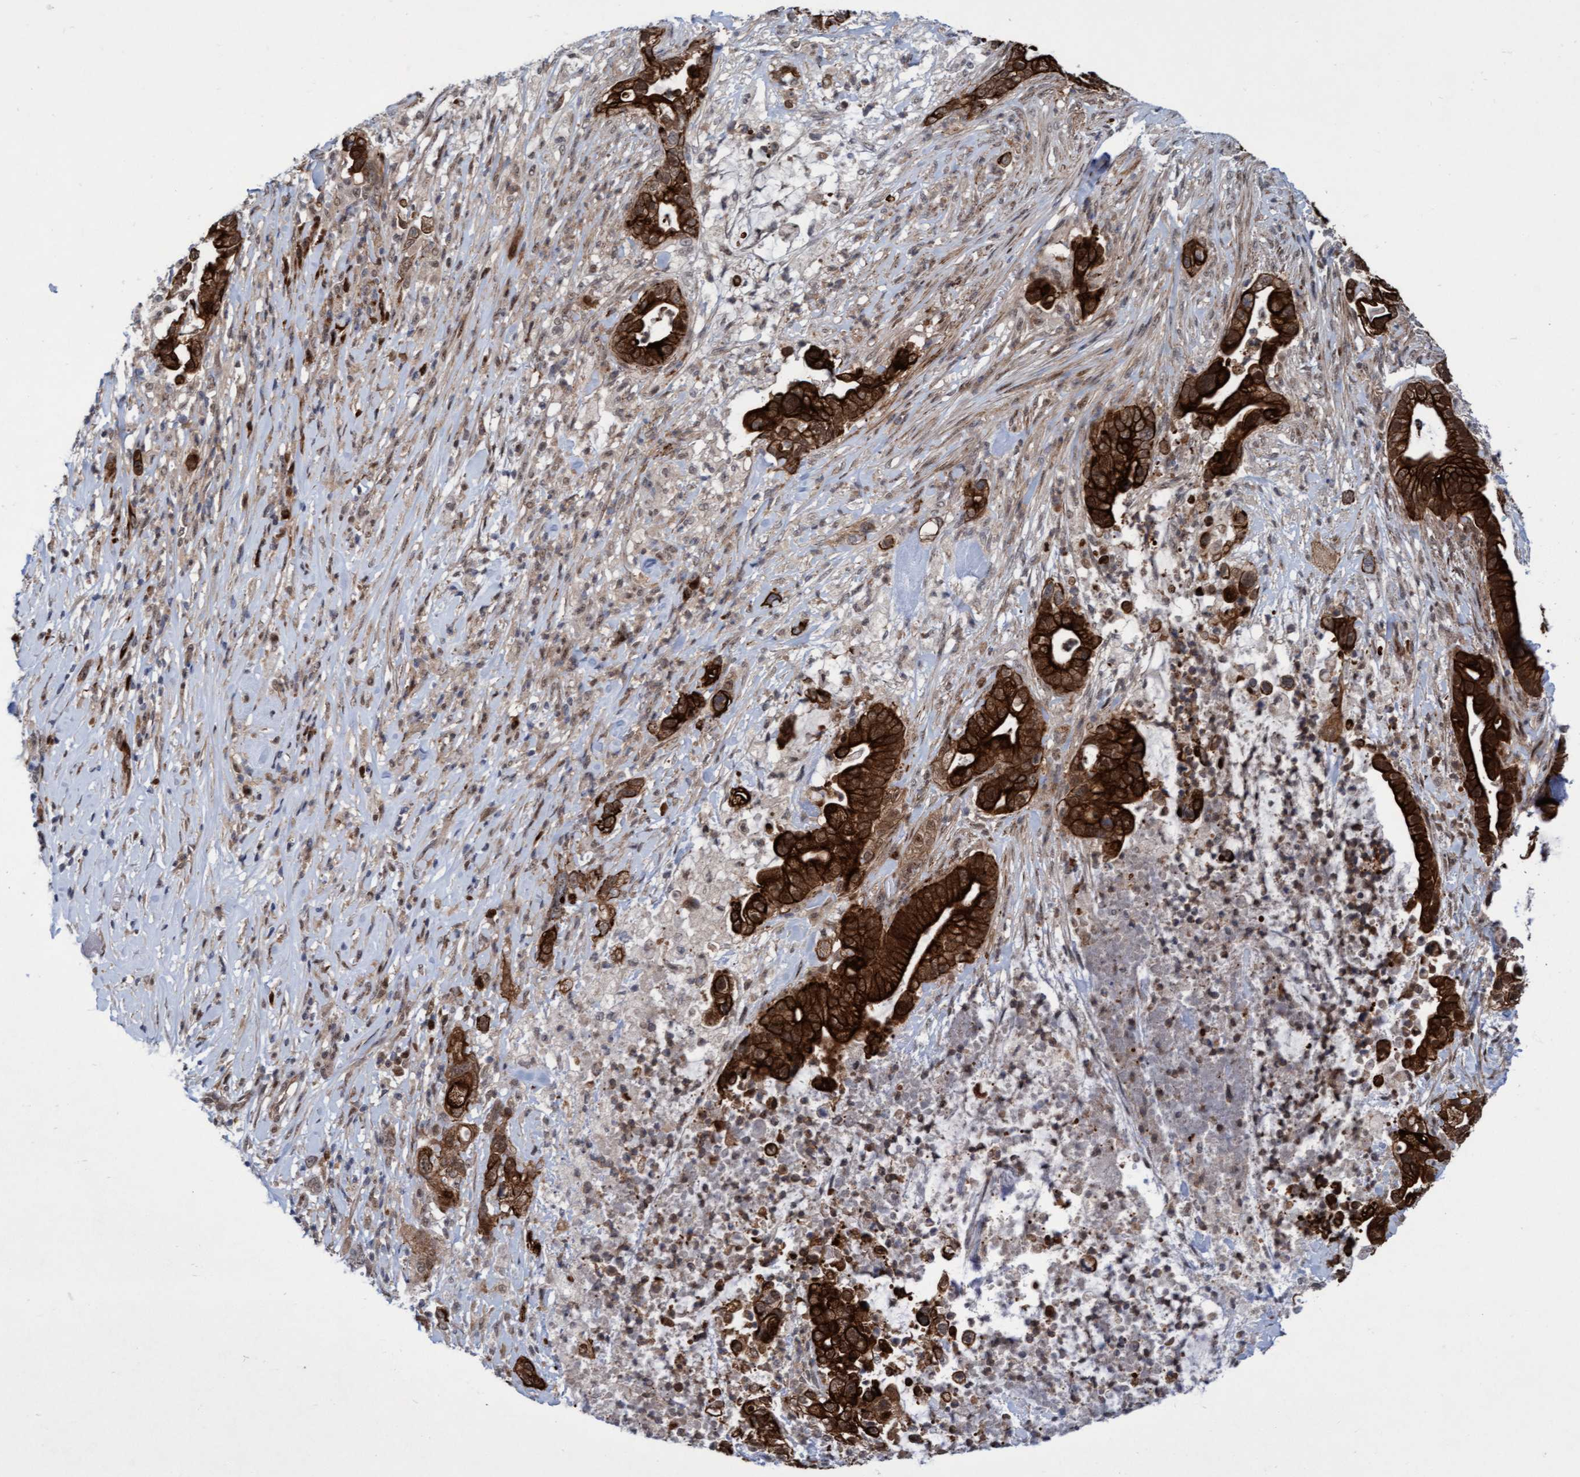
{"staining": {"intensity": "strong", "quantity": ">75%", "location": "cytoplasmic/membranous,nuclear"}, "tissue": "pancreatic cancer", "cell_type": "Tumor cells", "image_type": "cancer", "snomed": [{"axis": "morphology", "description": "Adenocarcinoma, NOS"}, {"axis": "topography", "description": "Pancreas"}], "caption": "Adenocarcinoma (pancreatic) was stained to show a protein in brown. There is high levels of strong cytoplasmic/membranous and nuclear expression in about >75% of tumor cells.", "gene": "RAP1GAP2", "patient": {"sex": "male", "age": 69}}